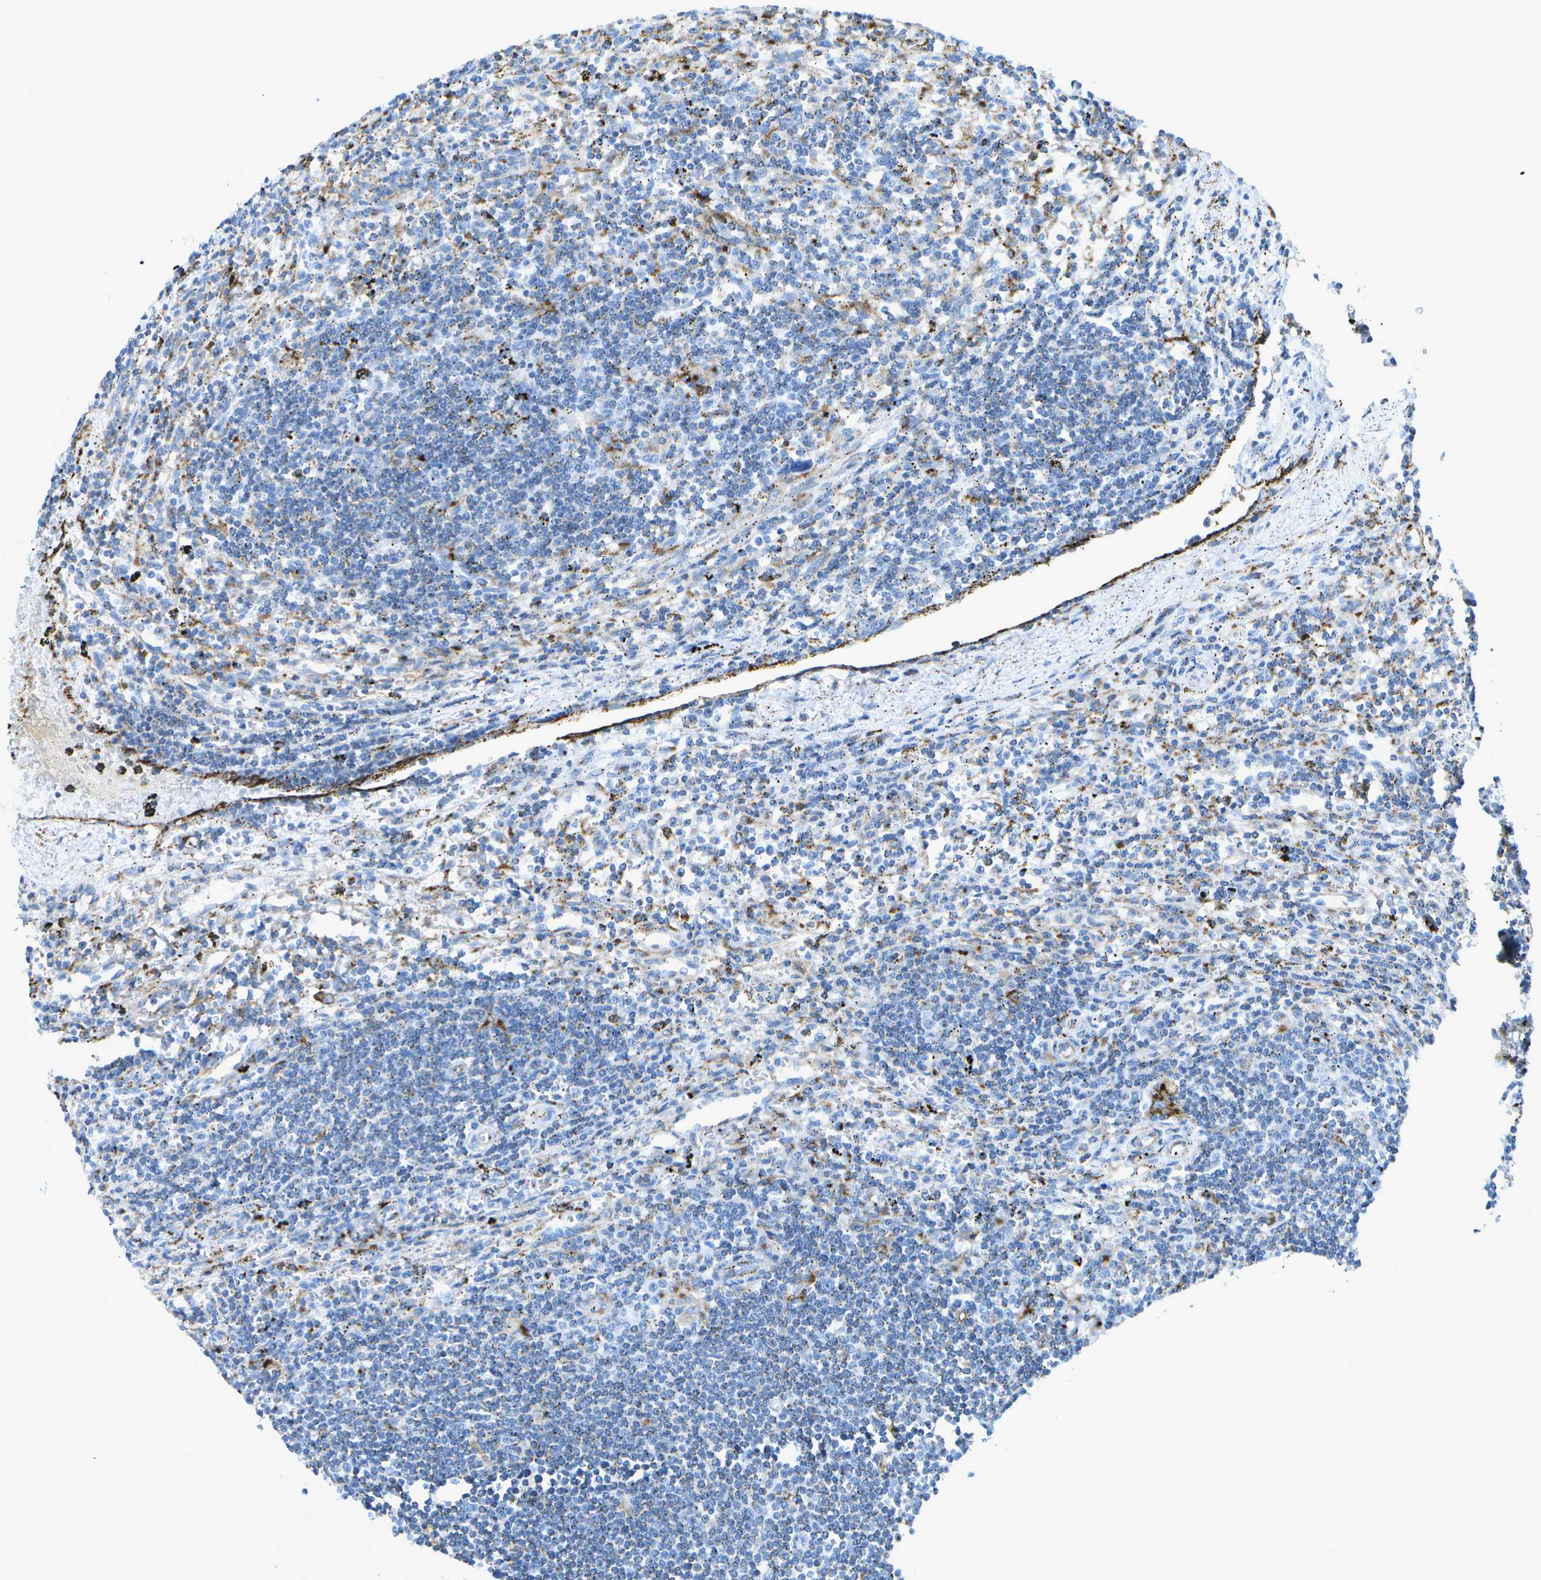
{"staining": {"intensity": "weak", "quantity": "<25%", "location": "cytoplasmic/membranous"}, "tissue": "lymphoma", "cell_type": "Tumor cells", "image_type": "cancer", "snomed": [{"axis": "morphology", "description": "Malignant lymphoma, non-Hodgkin's type, Low grade"}, {"axis": "topography", "description": "Spleen"}], "caption": "Tumor cells show no significant protein expression in low-grade malignant lymphoma, non-Hodgkin's type.", "gene": "PRCP", "patient": {"sex": "male", "age": 76}}